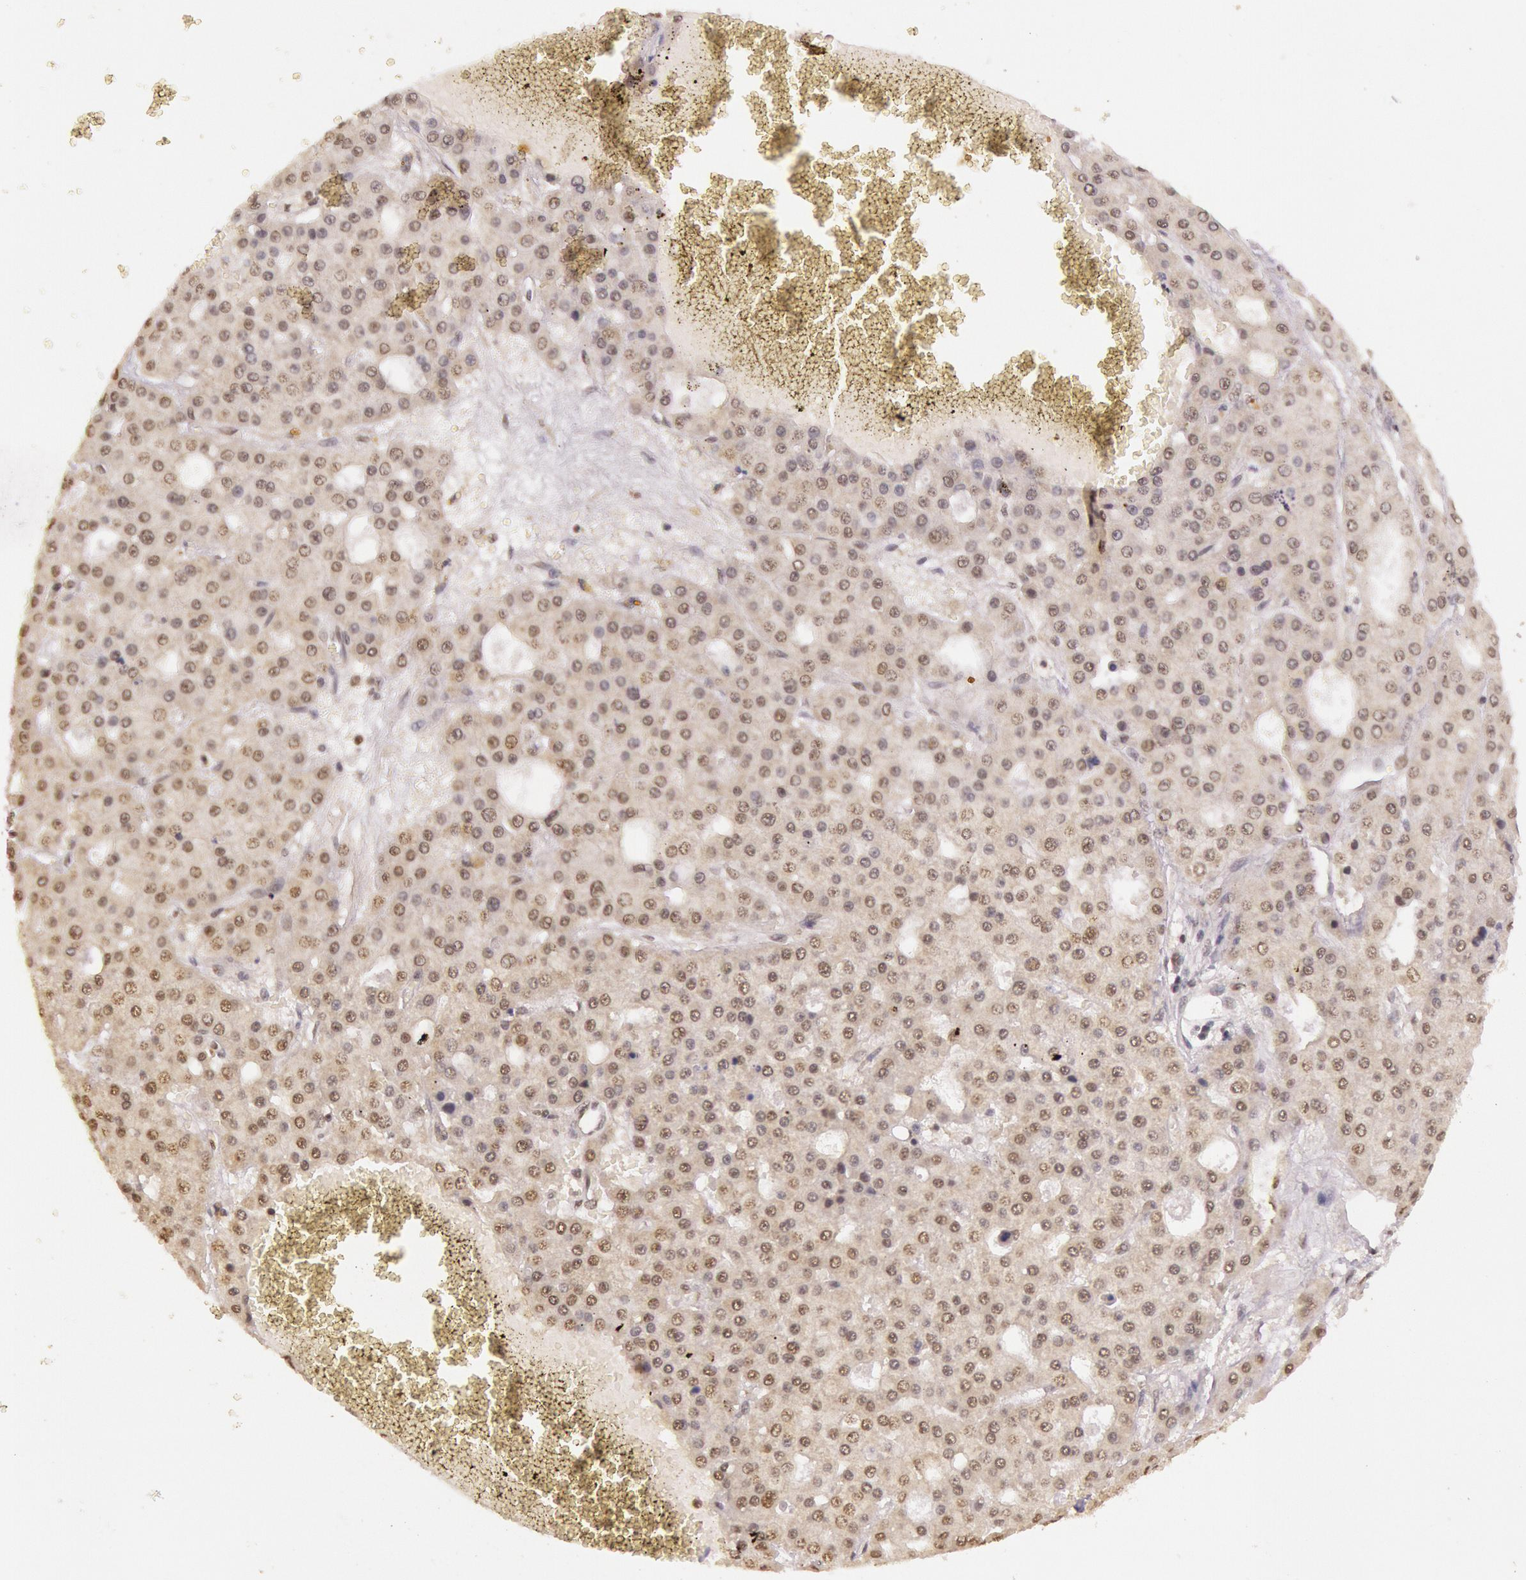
{"staining": {"intensity": "weak", "quantity": "25%-75%", "location": "cytoplasmic/membranous"}, "tissue": "liver cancer", "cell_type": "Tumor cells", "image_type": "cancer", "snomed": [{"axis": "morphology", "description": "Carcinoma, Hepatocellular, NOS"}, {"axis": "topography", "description": "Liver"}], "caption": "Tumor cells show low levels of weak cytoplasmic/membranous expression in about 25%-75% of cells in liver cancer (hepatocellular carcinoma).", "gene": "RTL10", "patient": {"sex": "male", "age": 47}}